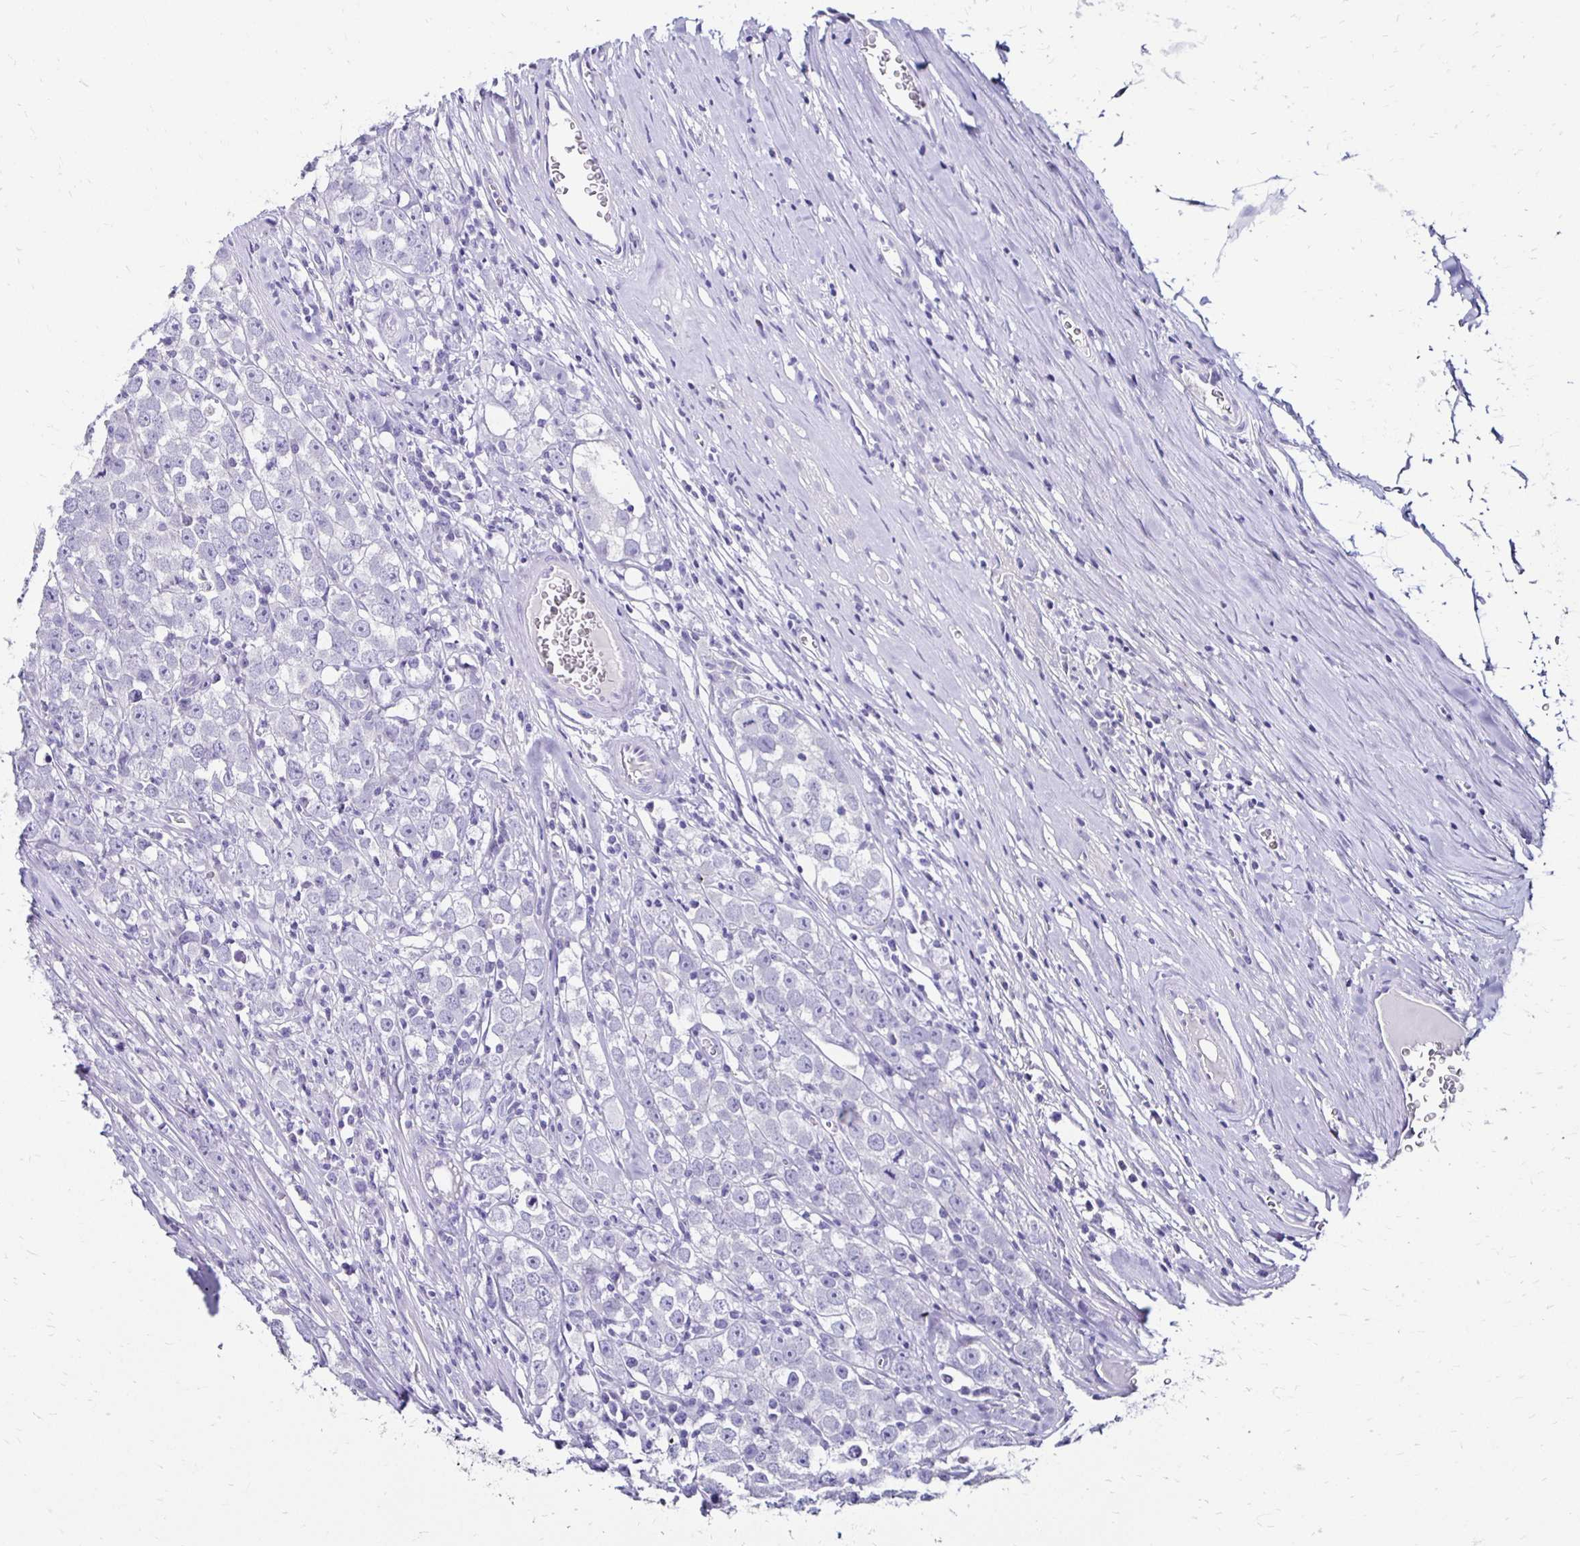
{"staining": {"intensity": "negative", "quantity": "none", "location": "none"}, "tissue": "testis cancer", "cell_type": "Tumor cells", "image_type": "cancer", "snomed": [{"axis": "morphology", "description": "Seminoma, NOS"}, {"axis": "morphology", "description": "Carcinoma, Embryonal, NOS"}, {"axis": "topography", "description": "Testis"}], "caption": "Histopathology image shows no protein expression in tumor cells of embryonal carcinoma (testis) tissue. (DAB (3,3'-diaminobenzidine) immunohistochemistry (IHC) with hematoxylin counter stain).", "gene": "KCNT1", "patient": {"sex": "male", "age": 52}}